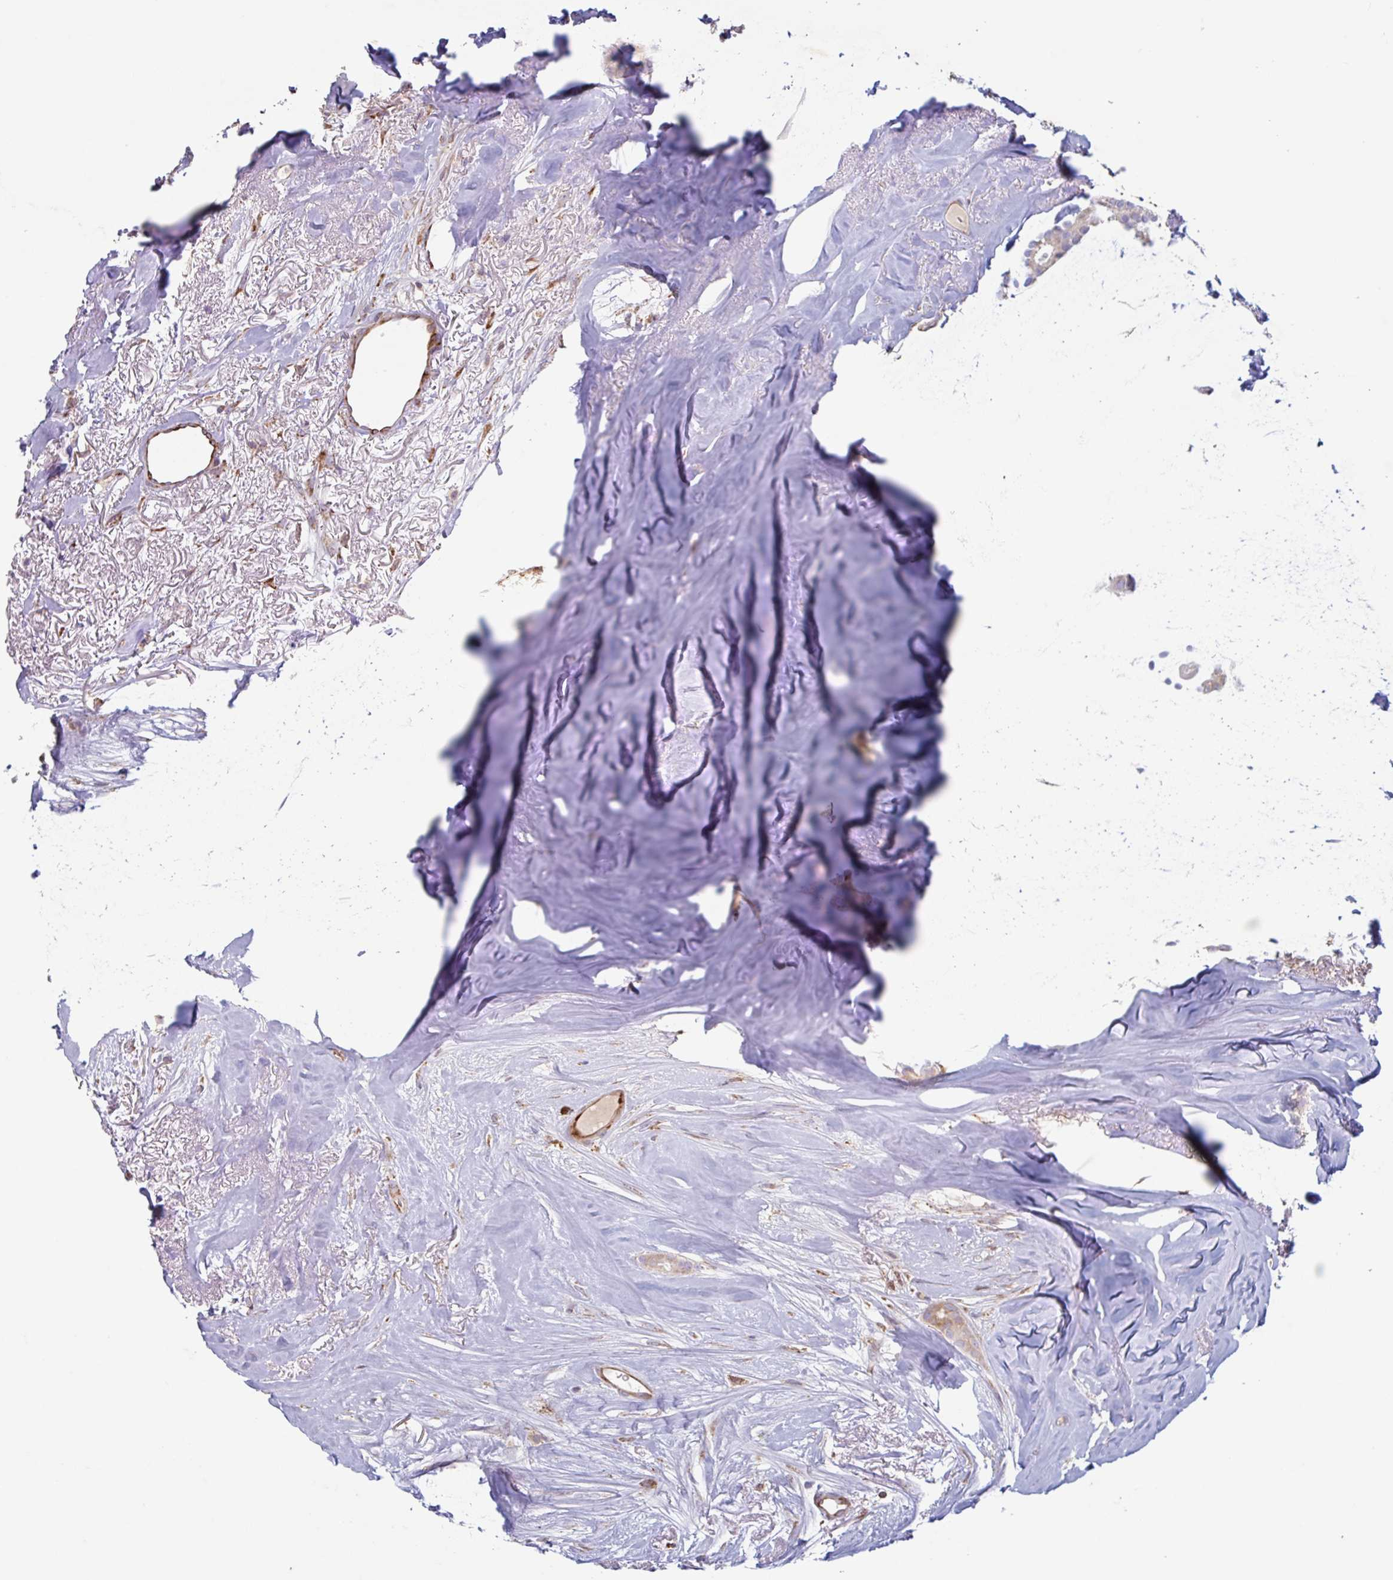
{"staining": {"intensity": "moderate", "quantity": "25%-75%", "location": "cytoplasmic/membranous"}, "tissue": "breast cancer", "cell_type": "Tumor cells", "image_type": "cancer", "snomed": [{"axis": "morphology", "description": "Duct carcinoma"}, {"axis": "topography", "description": "Breast"}], "caption": "IHC micrograph of human breast intraductal carcinoma stained for a protein (brown), which reveals medium levels of moderate cytoplasmic/membranous staining in about 25%-75% of tumor cells.", "gene": "RIT1", "patient": {"sex": "female", "age": 84}}